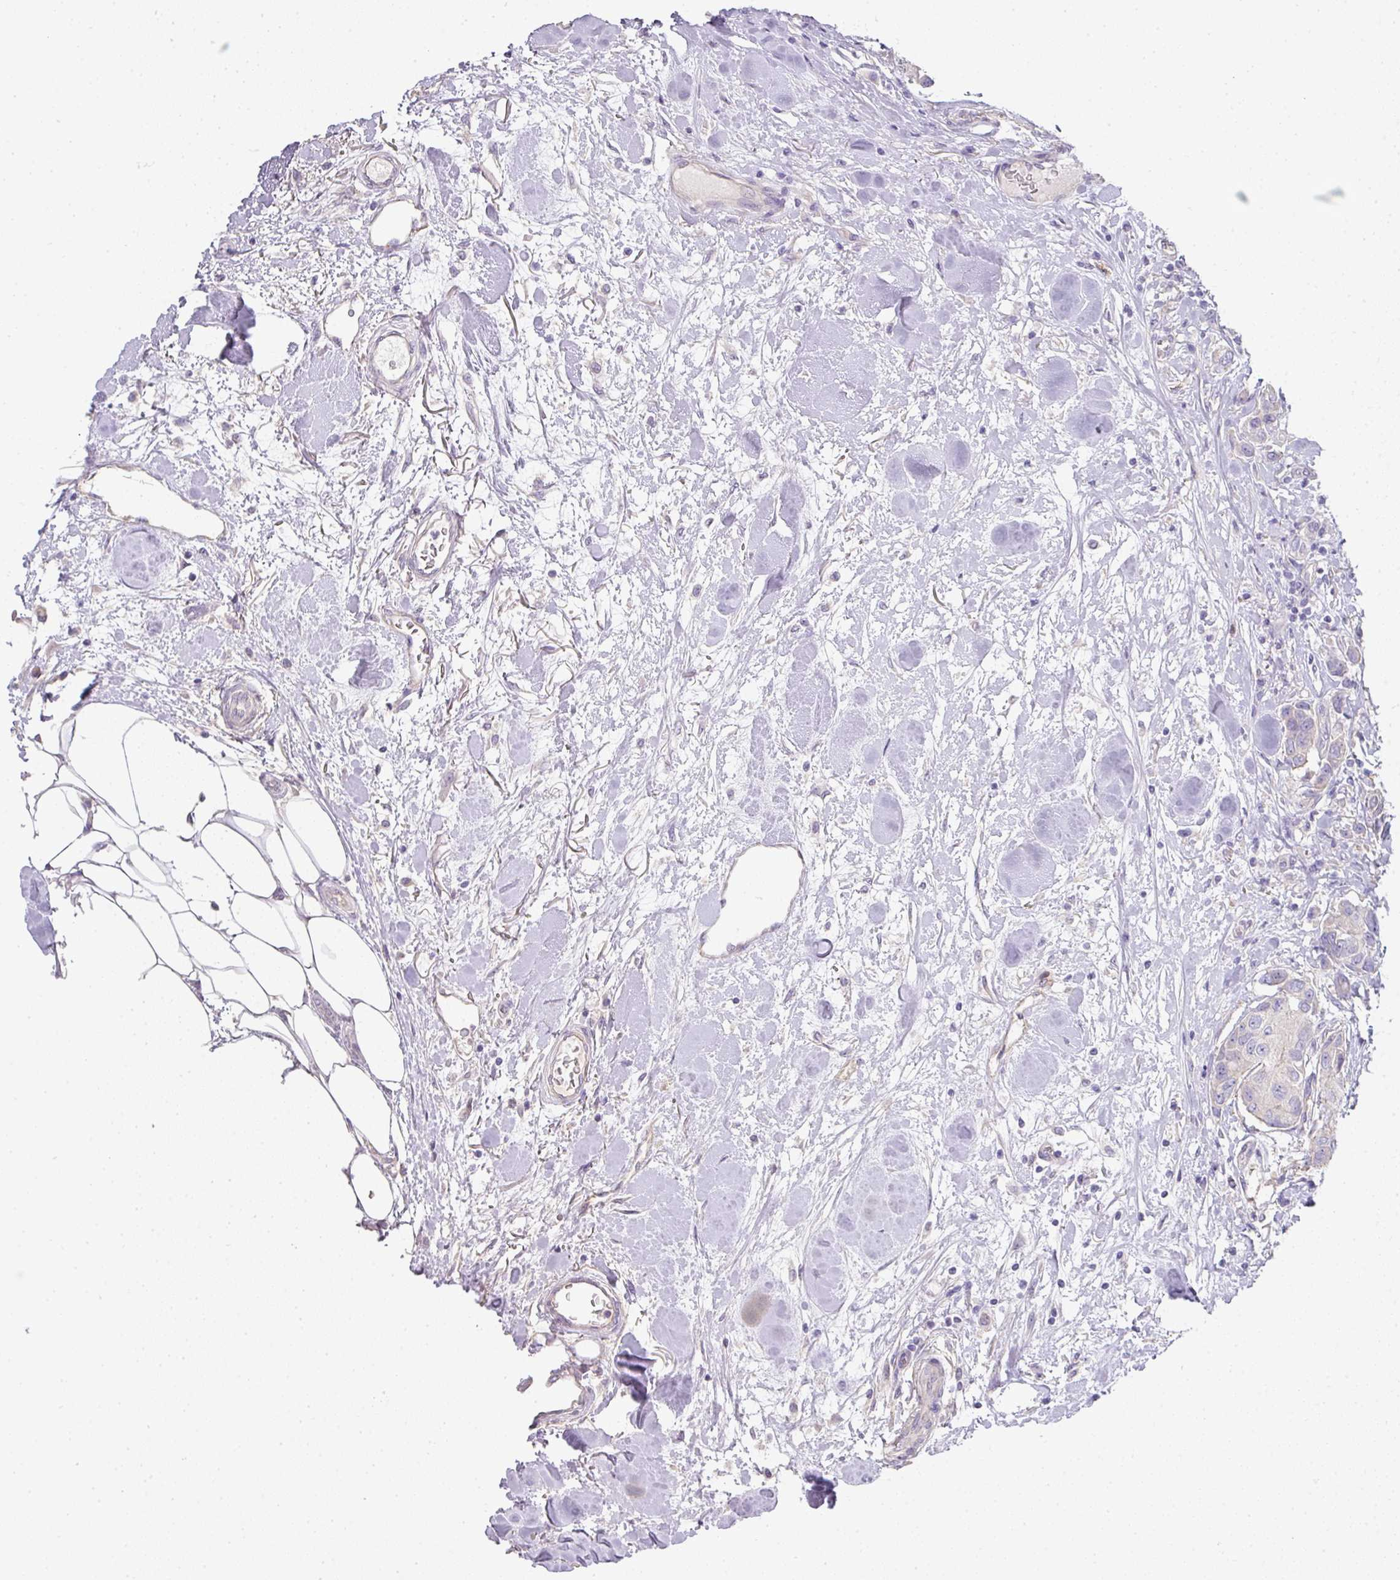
{"staining": {"intensity": "negative", "quantity": "none", "location": "none"}, "tissue": "breast cancer", "cell_type": "Tumor cells", "image_type": "cancer", "snomed": [{"axis": "morphology", "description": "Duct carcinoma"}, {"axis": "topography", "description": "Breast"}, {"axis": "topography", "description": "Lymph node"}], "caption": "Immunohistochemistry histopathology image of infiltrating ductal carcinoma (breast) stained for a protein (brown), which displays no positivity in tumor cells.", "gene": "HHEX", "patient": {"sex": "female", "age": 80}}